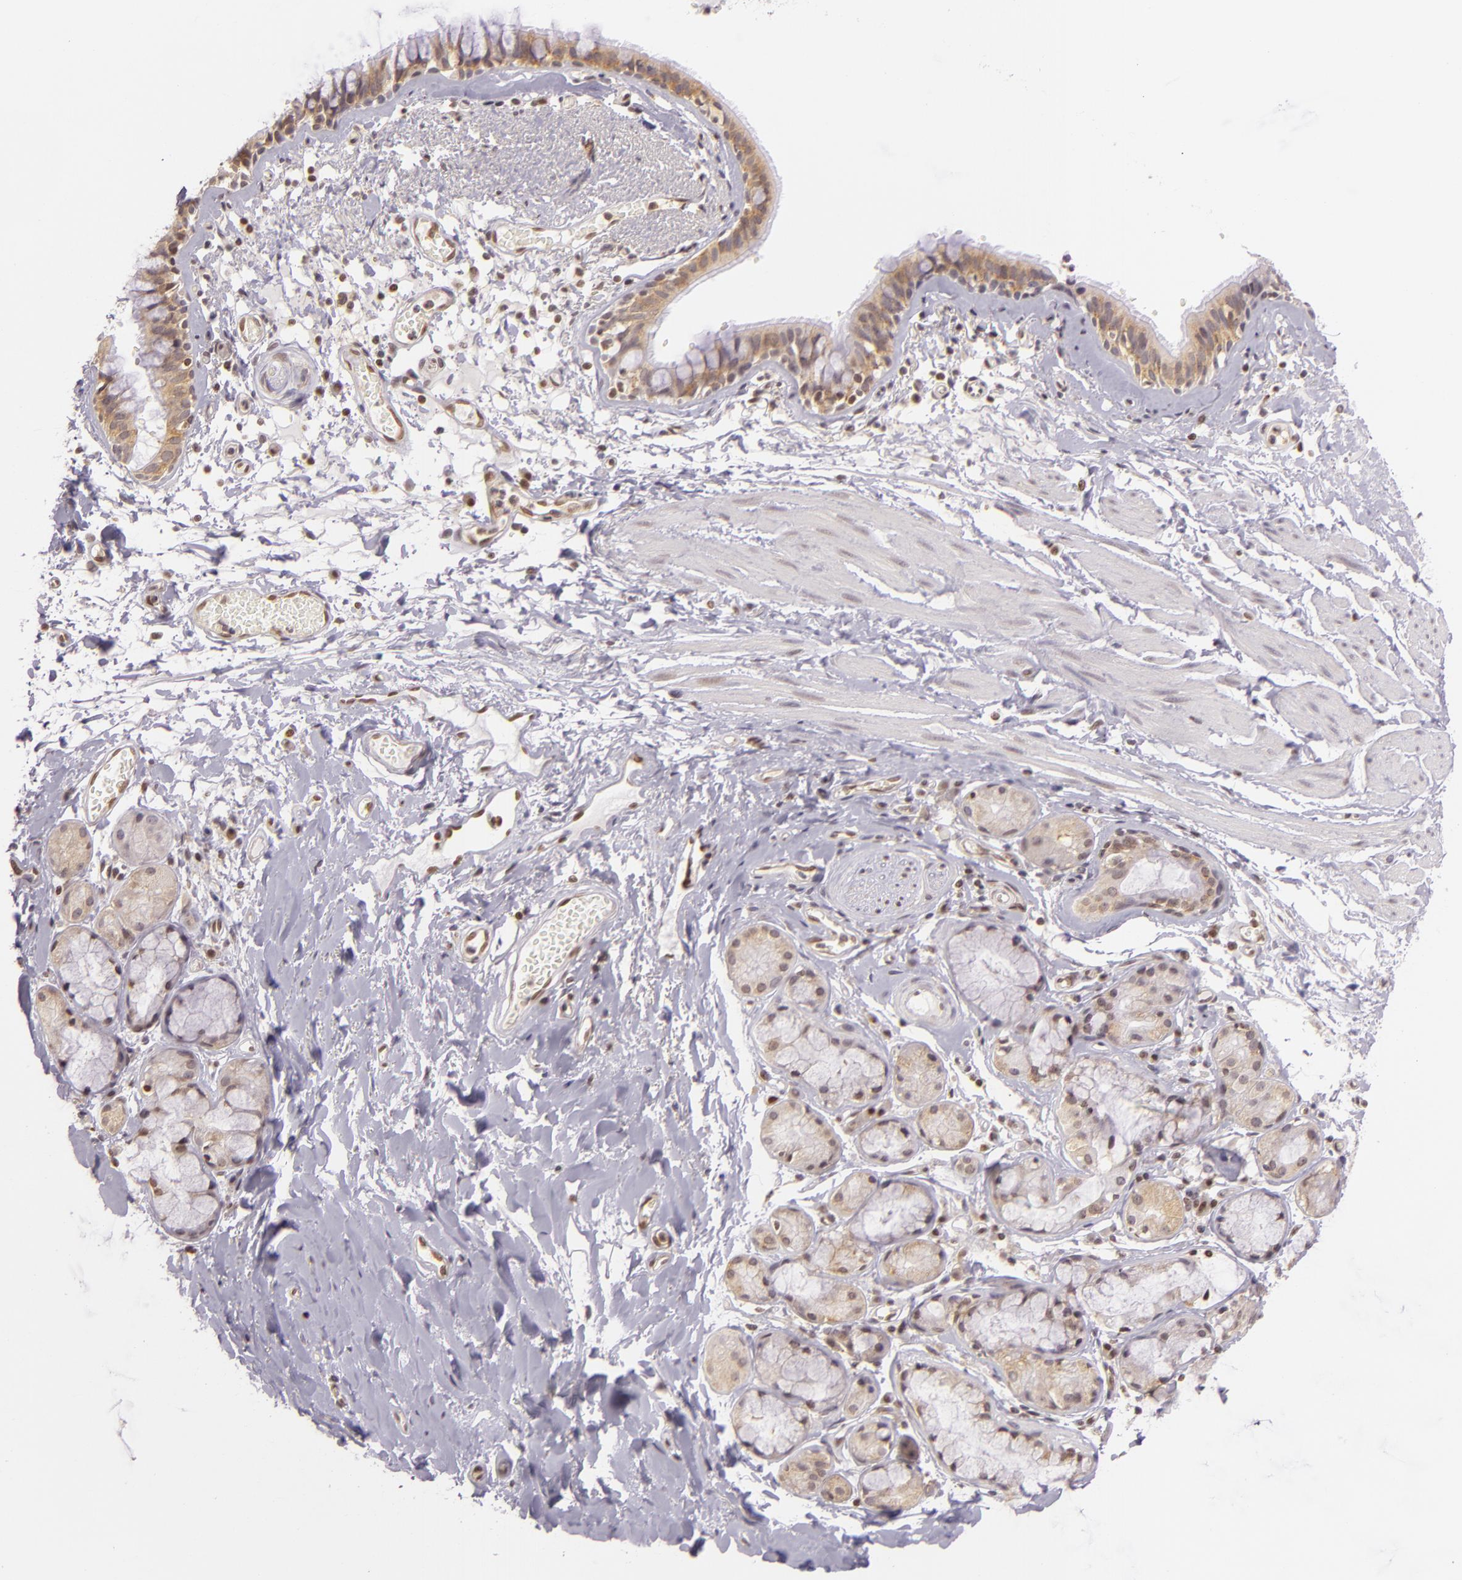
{"staining": {"intensity": "moderate", "quantity": ">75%", "location": "cytoplasmic/membranous"}, "tissue": "bronchus", "cell_type": "Respiratory epithelial cells", "image_type": "normal", "snomed": [{"axis": "morphology", "description": "Normal tissue, NOS"}, {"axis": "topography", "description": "Bronchus"}, {"axis": "topography", "description": "Lung"}], "caption": "IHC micrograph of unremarkable bronchus: bronchus stained using immunohistochemistry (IHC) exhibits medium levels of moderate protein expression localized specifically in the cytoplasmic/membranous of respiratory epithelial cells, appearing as a cytoplasmic/membranous brown color.", "gene": "ENSG00000290315", "patient": {"sex": "female", "age": 56}}